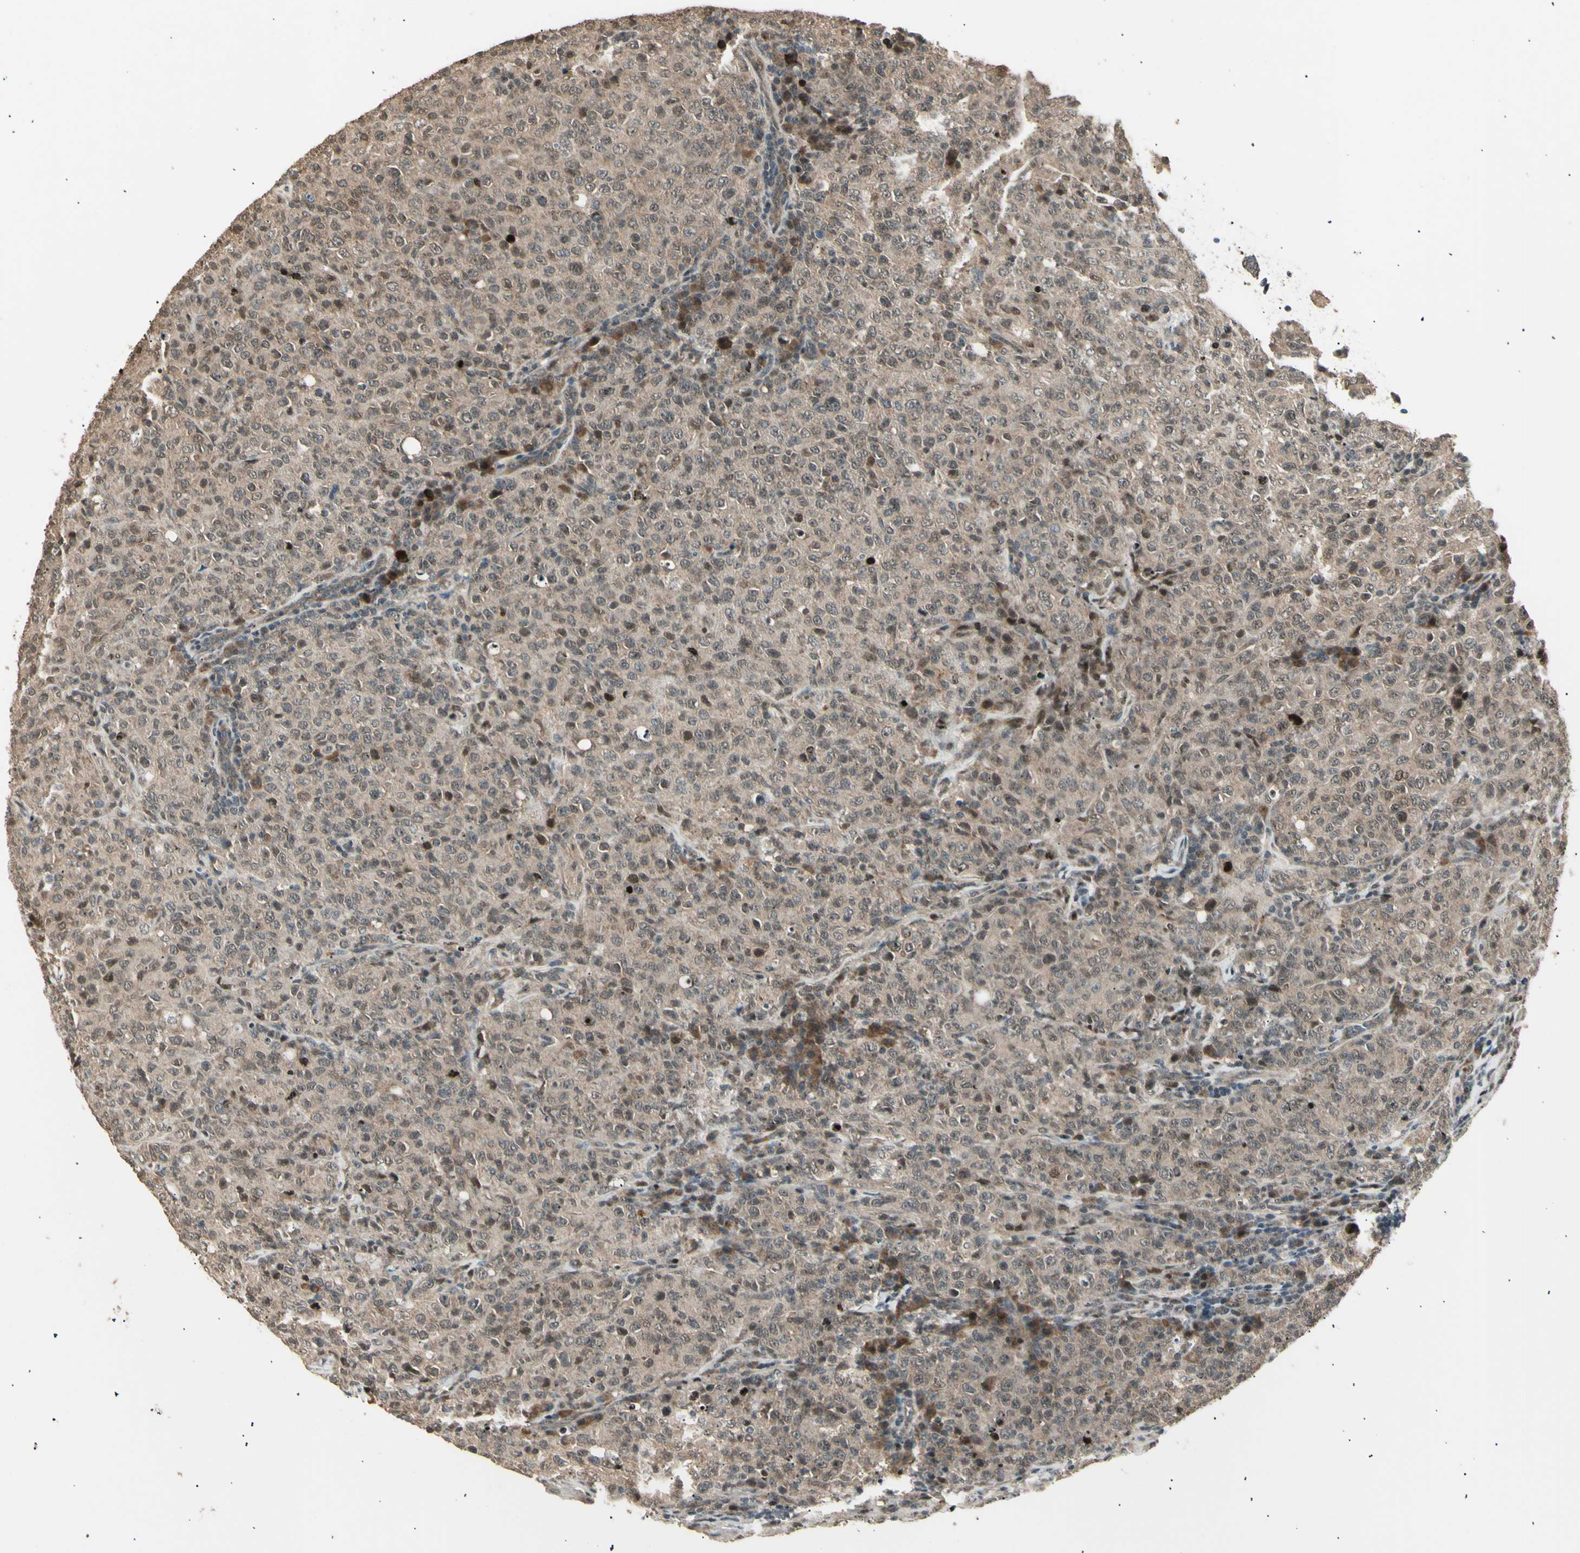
{"staining": {"intensity": "weak", "quantity": ">75%", "location": "cytoplasmic/membranous,nuclear"}, "tissue": "lymphoma", "cell_type": "Tumor cells", "image_type": "cancer", "snomed": [{"axis": "morphology", "description": "Malignant lymphoma, non-Hodgkin's type, High grade"}, {"axis": "topography", "description": "Tonsil"}], "caption": "Protein analysis of lymphoma tissue reveals weak cytoplasmic/membranous and nuclear positivity in approximately >75% of tumor cells.", "gene": "NUAK2", "patient": {"sex": "female", "age": 36}}